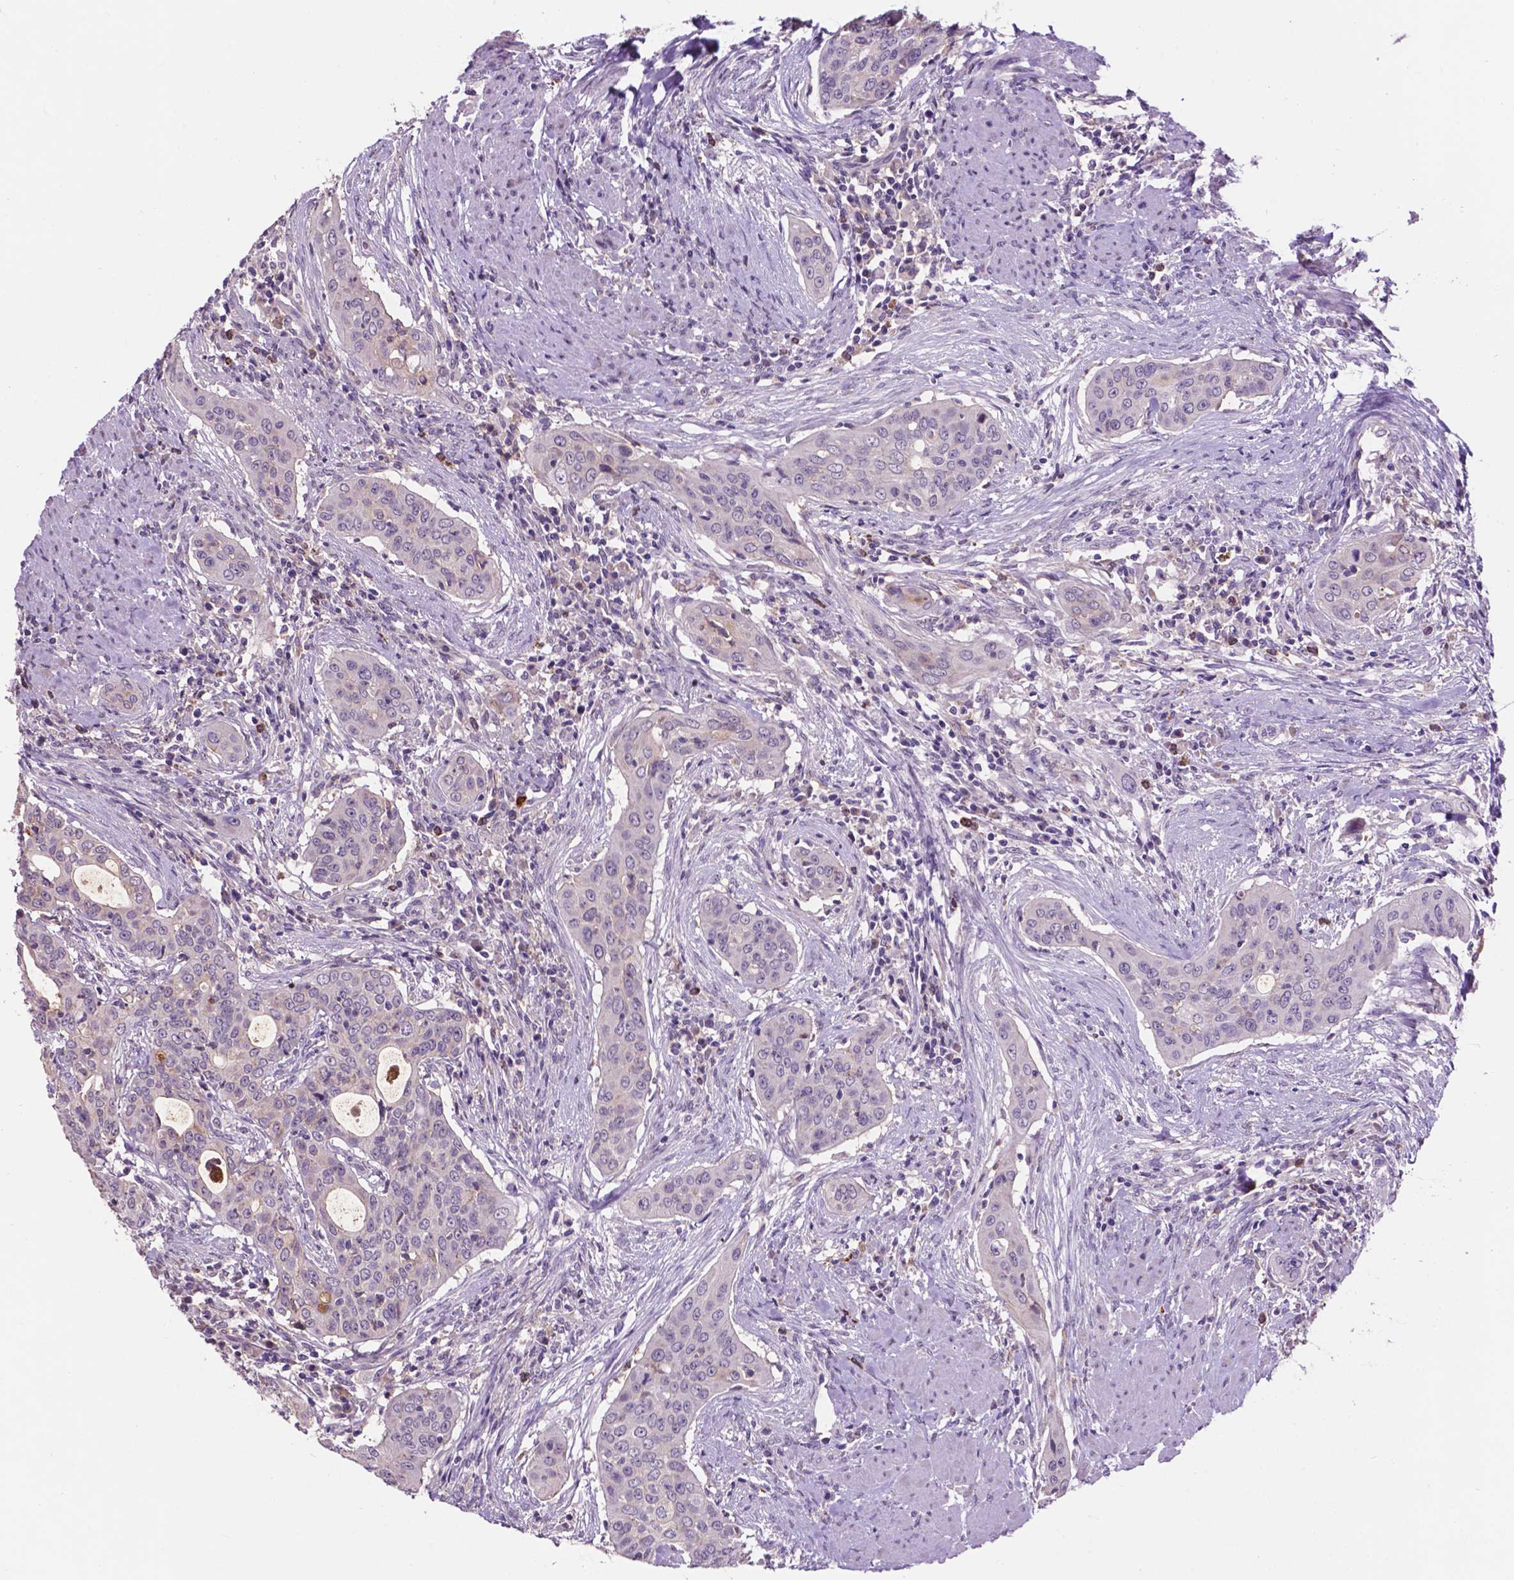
{"staining": {"intensity": "negative", "quantity": "none", "location": "none"}, "tissue": "urothelial cancer", "cell_type": "Tumor cells", "image_type": "cancer", "snomed": [{"axis": "morphology", "description": "Urothelial carcinoma, High grade"}, {"axis": "topography", "description": "Urinary bladder"}], "caption": "DAB immunohistochemical staining of urothelial carcinoma (high-grade) exhibits no significant staining in tumor cells. (Brightfield microscopy of DAB (3,3'-diaminobenzidine) immunohistochemistry (IHC) at high magnification).", "gene": "PLSCR1", "patient": {"sex": "male", "age": 82}}